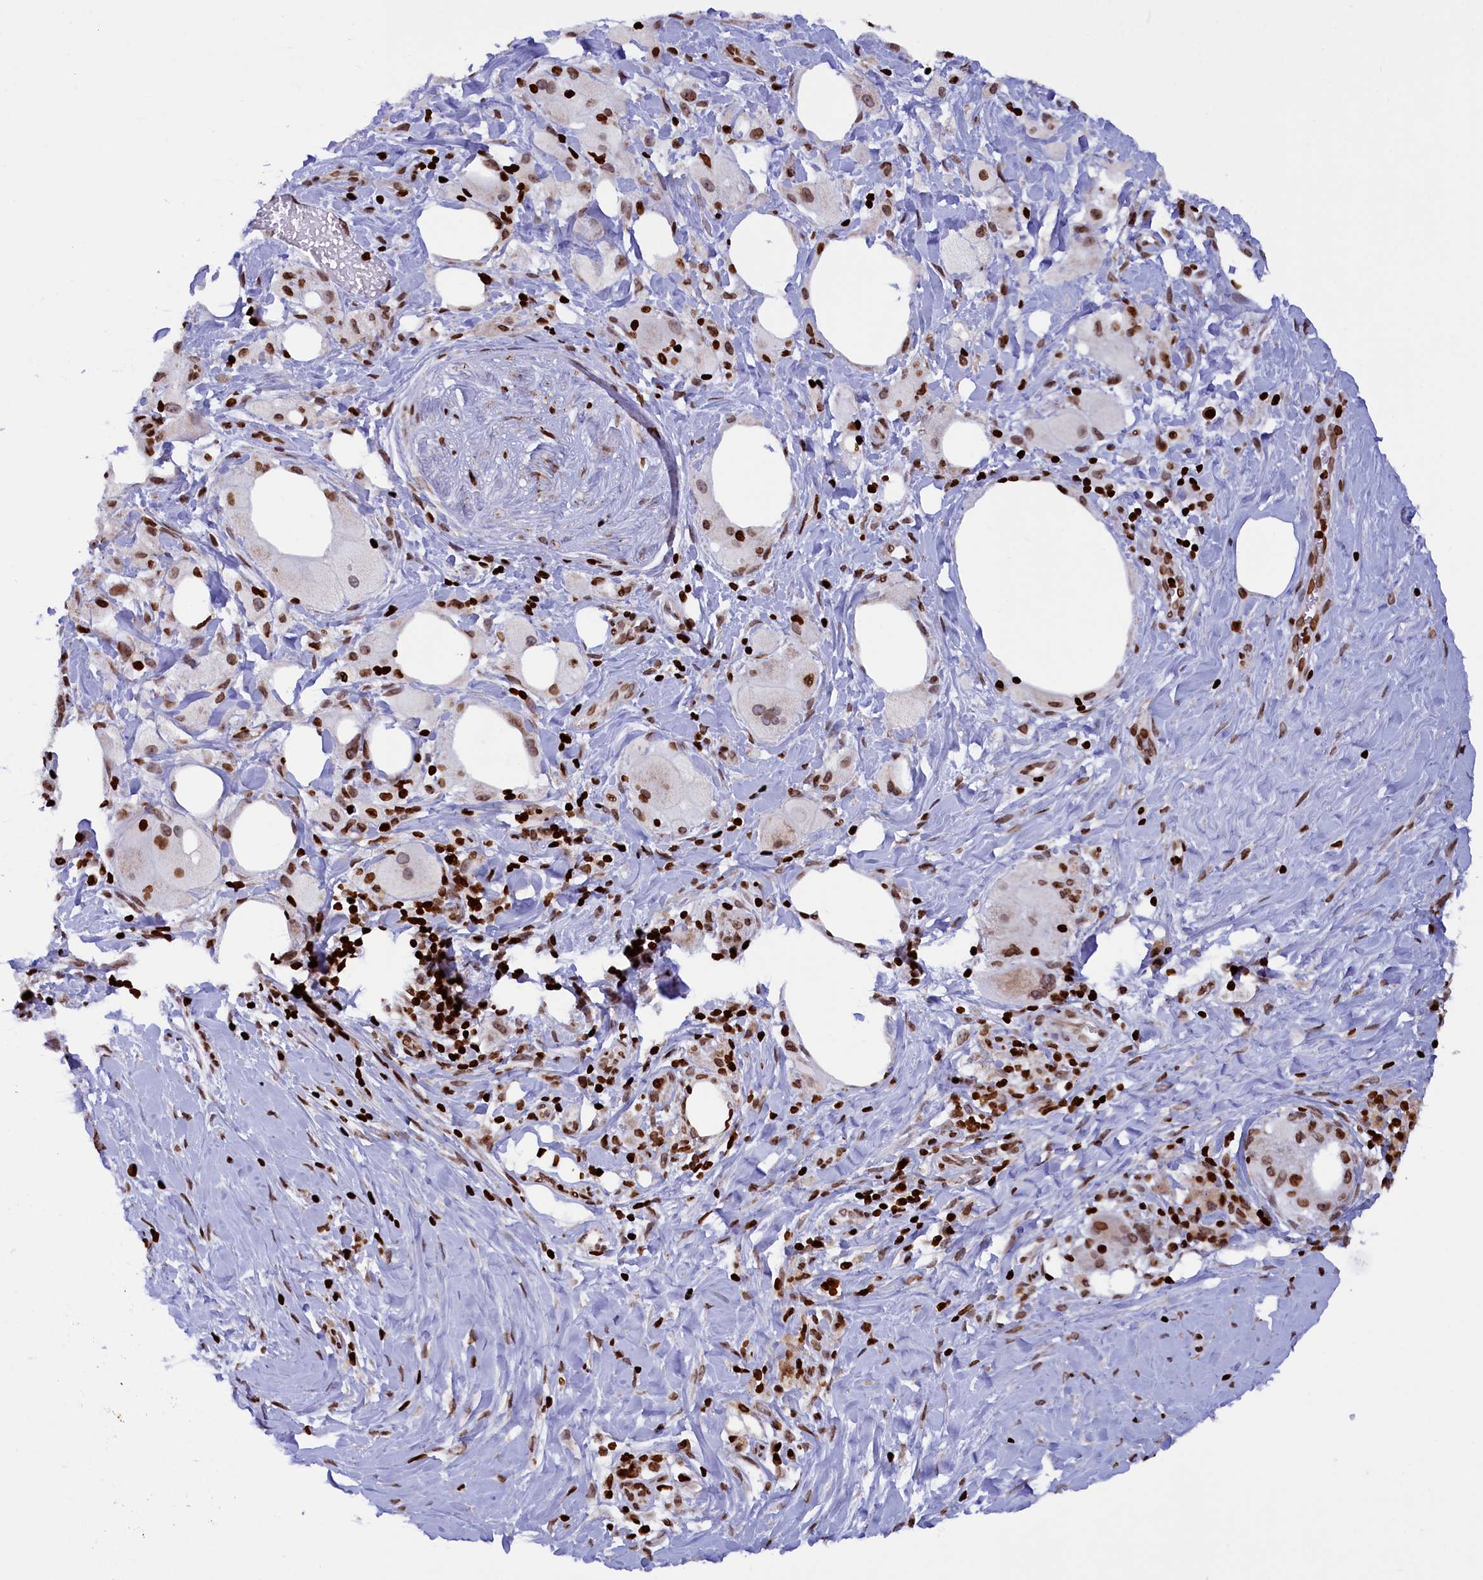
{"staining": {"intensity": "moderate", "quantity": ">75%", "location": "nuclear"}, "tissue": "pancreatic cancer", "cell_type": "Tumor cells", "image_type": "cancer", "snomed": [{"axis": "morphology", "description": "Adenocarcinoma, NOS"}, {"axis": "topography", "description": "Pancreas"}], "caption": "Approximately >75% of tumor cells in human adenocarcinoma (pancreatic) exhibit moderate nuclear protein staining as visualized by brown immunohistochemical staining.", "gene": "TIMM29", "patient": {"sex": "male", "age": 58}}